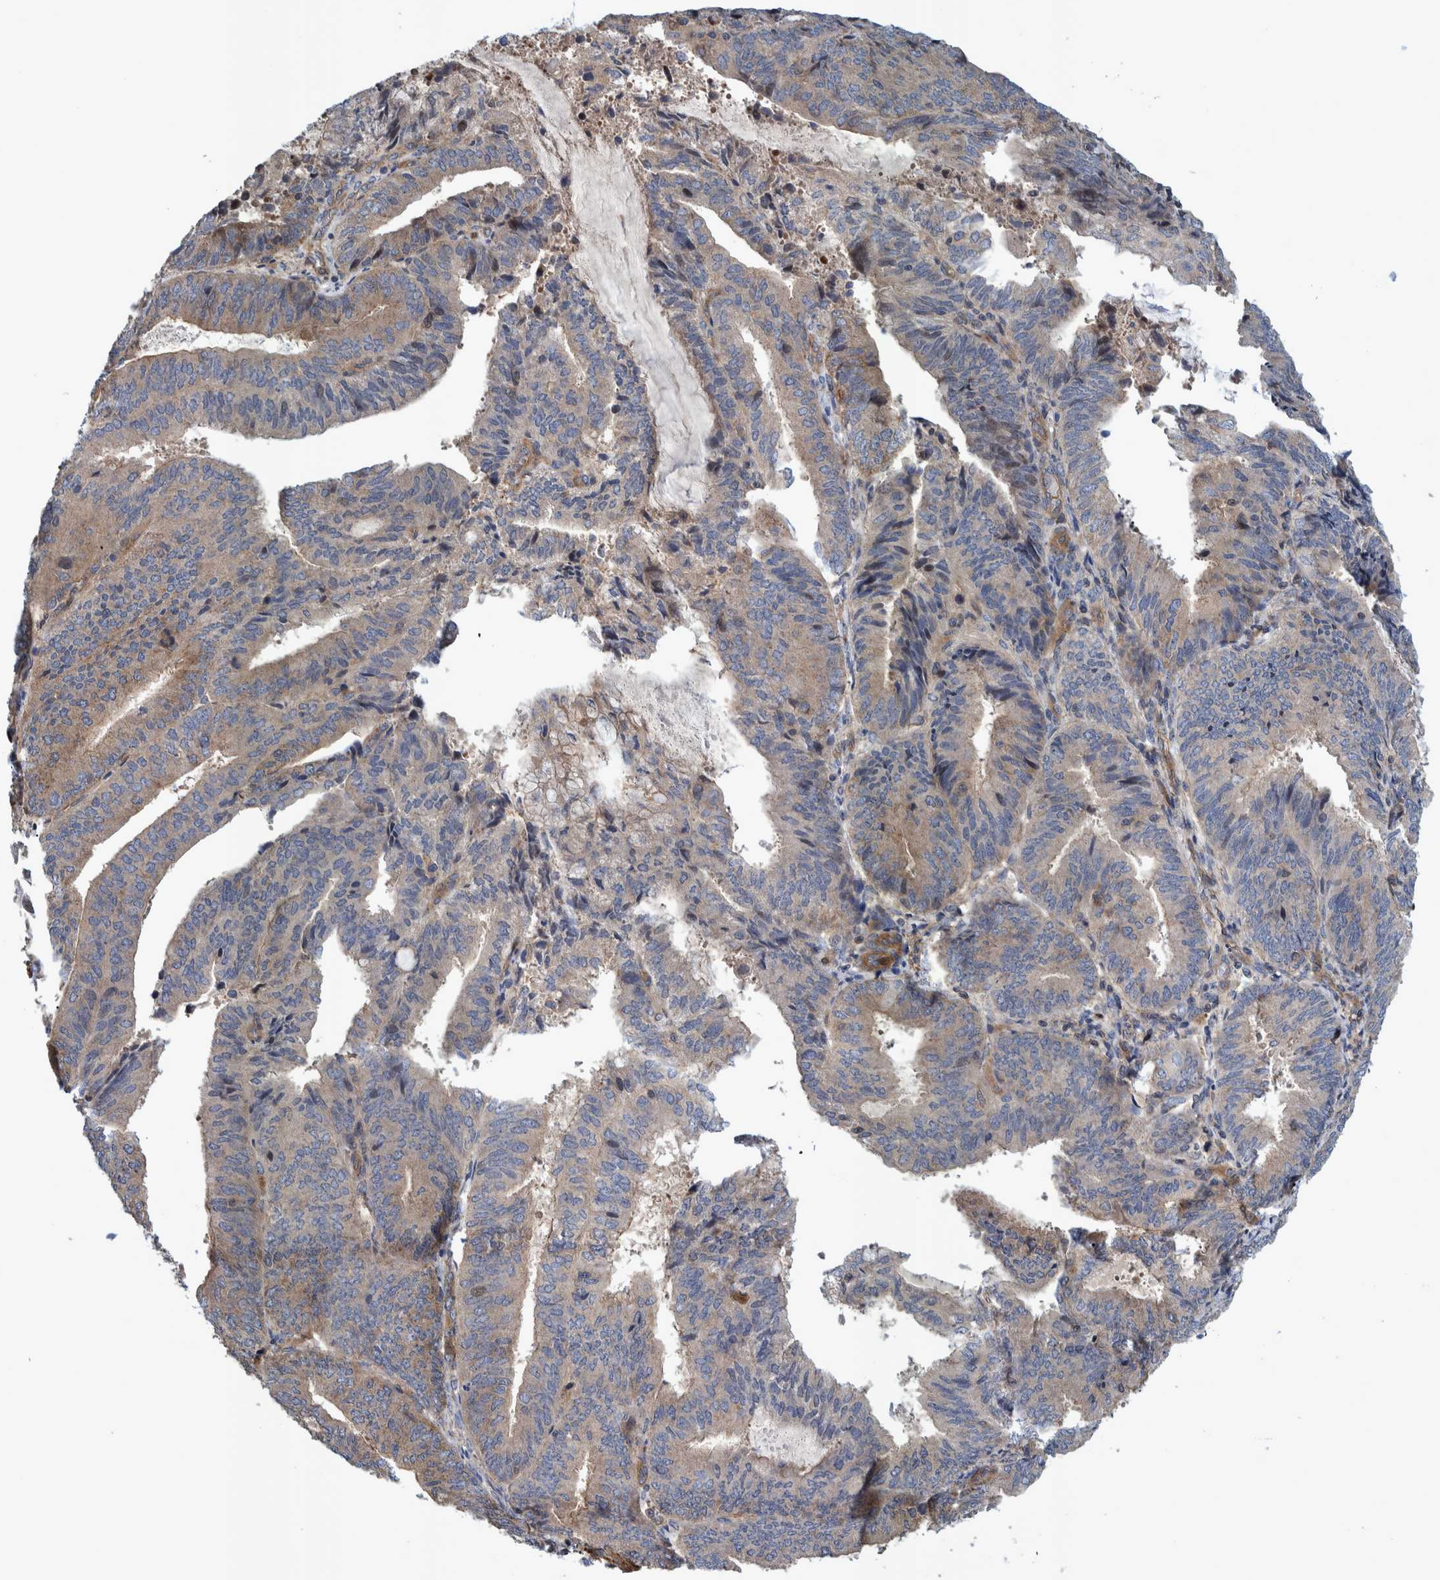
{"staining": {"intensity": "moderate", "quantity": "<25%", "location": "cytoplasmic/membranous"}, "tissue": "endometrial cancer", "cell_type": "Tumor cells", "image_type": "cancer", "snomed": [{"axis": "morphology", "description": "Adenocarcinoma, NOS"}, {"axis": "topography", "description": "Endometrium"}], "caption": "Adenocarcinoma (endometrial) tissue demonstrates moderate cytoplasmic/membranous expression in about <25% of tumor cells", "gene": "GRPEL2", "patient": {"sex": "female", "age": 81}}